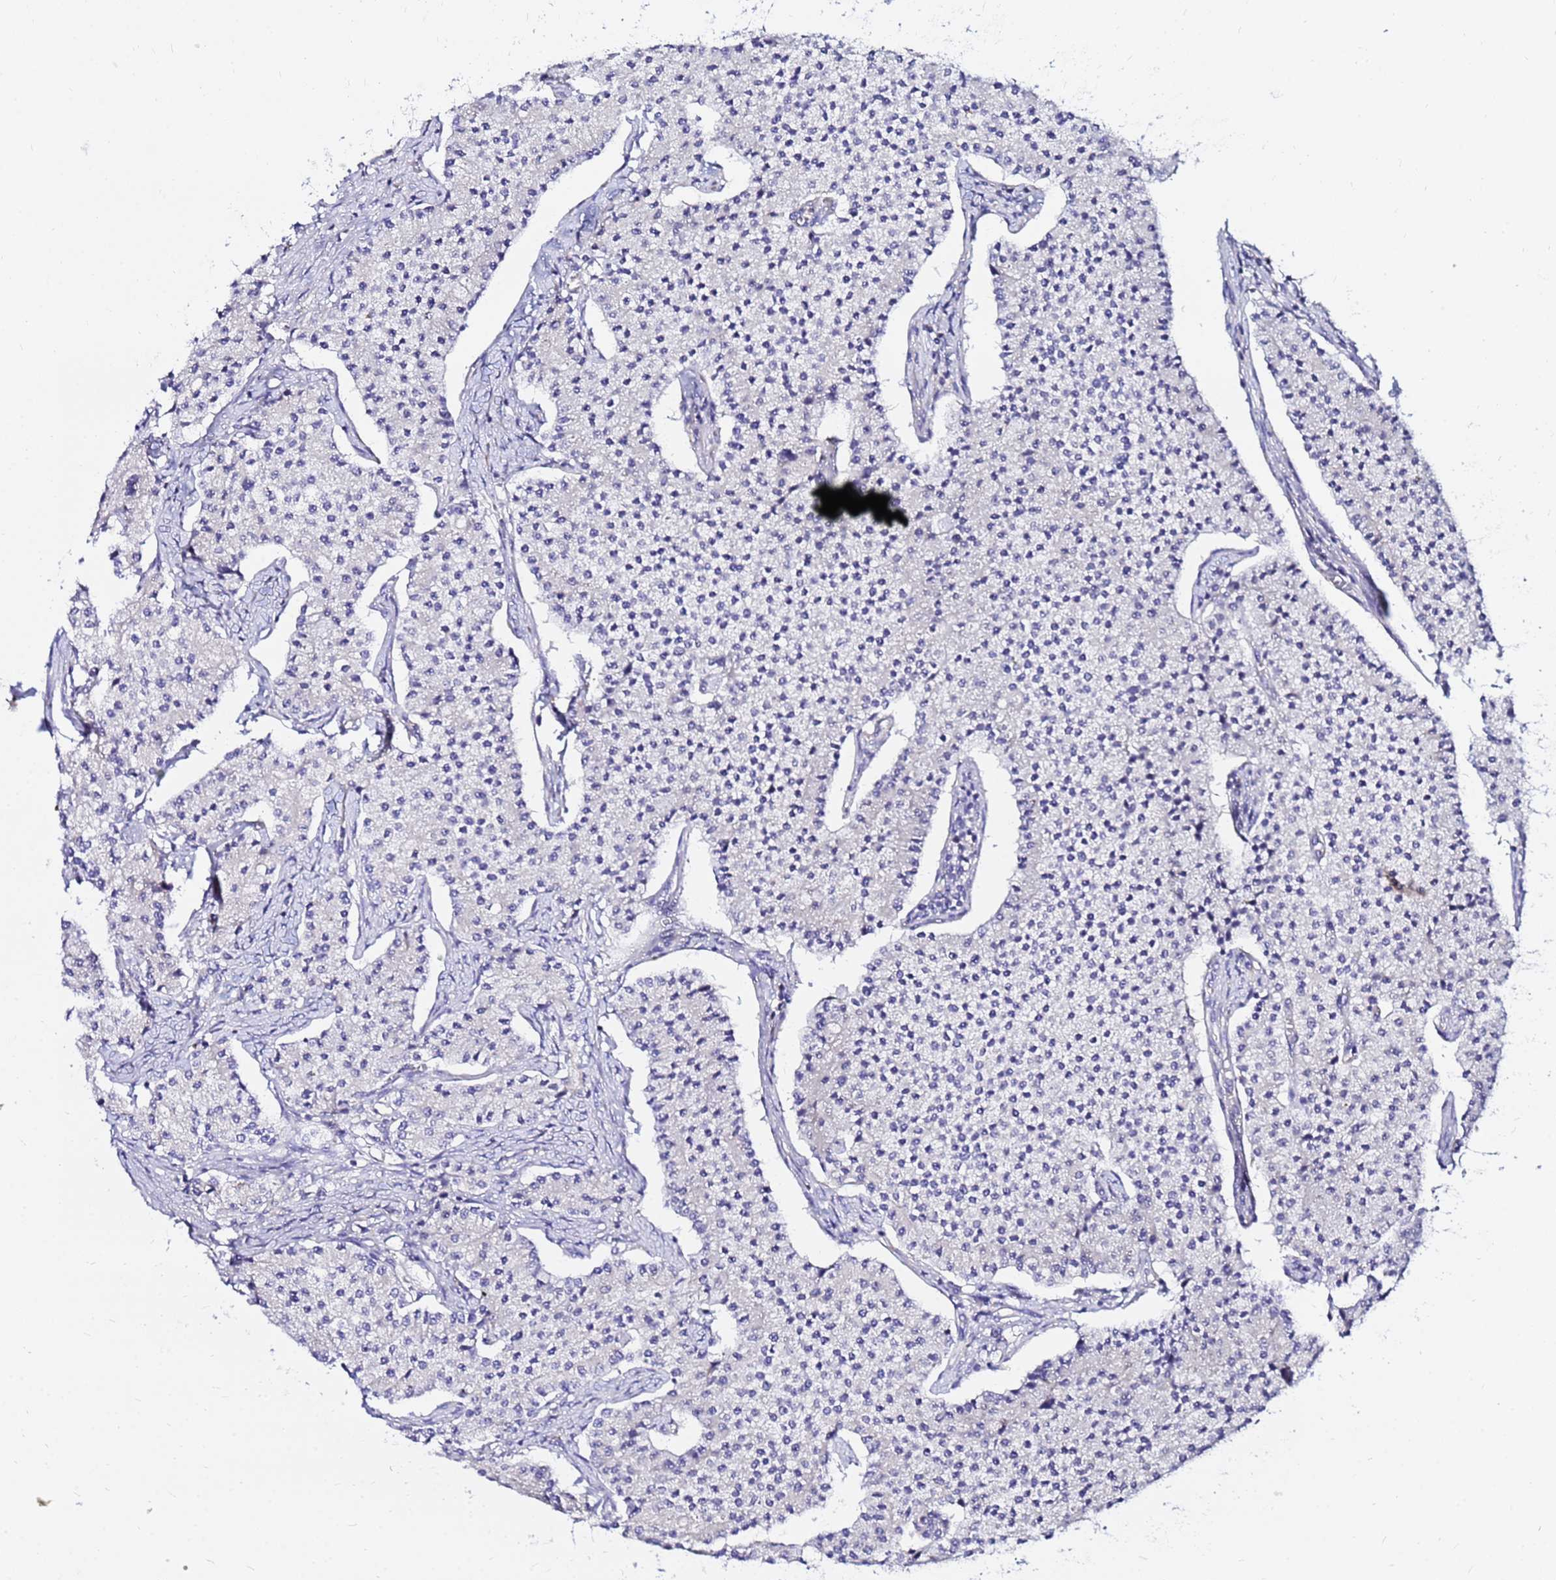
{"staining": {"intensity": "negative", "quantity": "none", "location": "none"}, "tissue": "carcinoid", "cell_type": "Tumor cells", "image_type": "cancer", "snomed": [{"axis": "morphology", "description": "Carcinoid, malignant, NOS"}, {"axis": "topography", "description": "Colon"}], "caption": "The micrograph shows no staining of tumor cells in carcinoid (malignant).", "gene": "HERC5", "patient": {"sex": "female", "age": 52}}